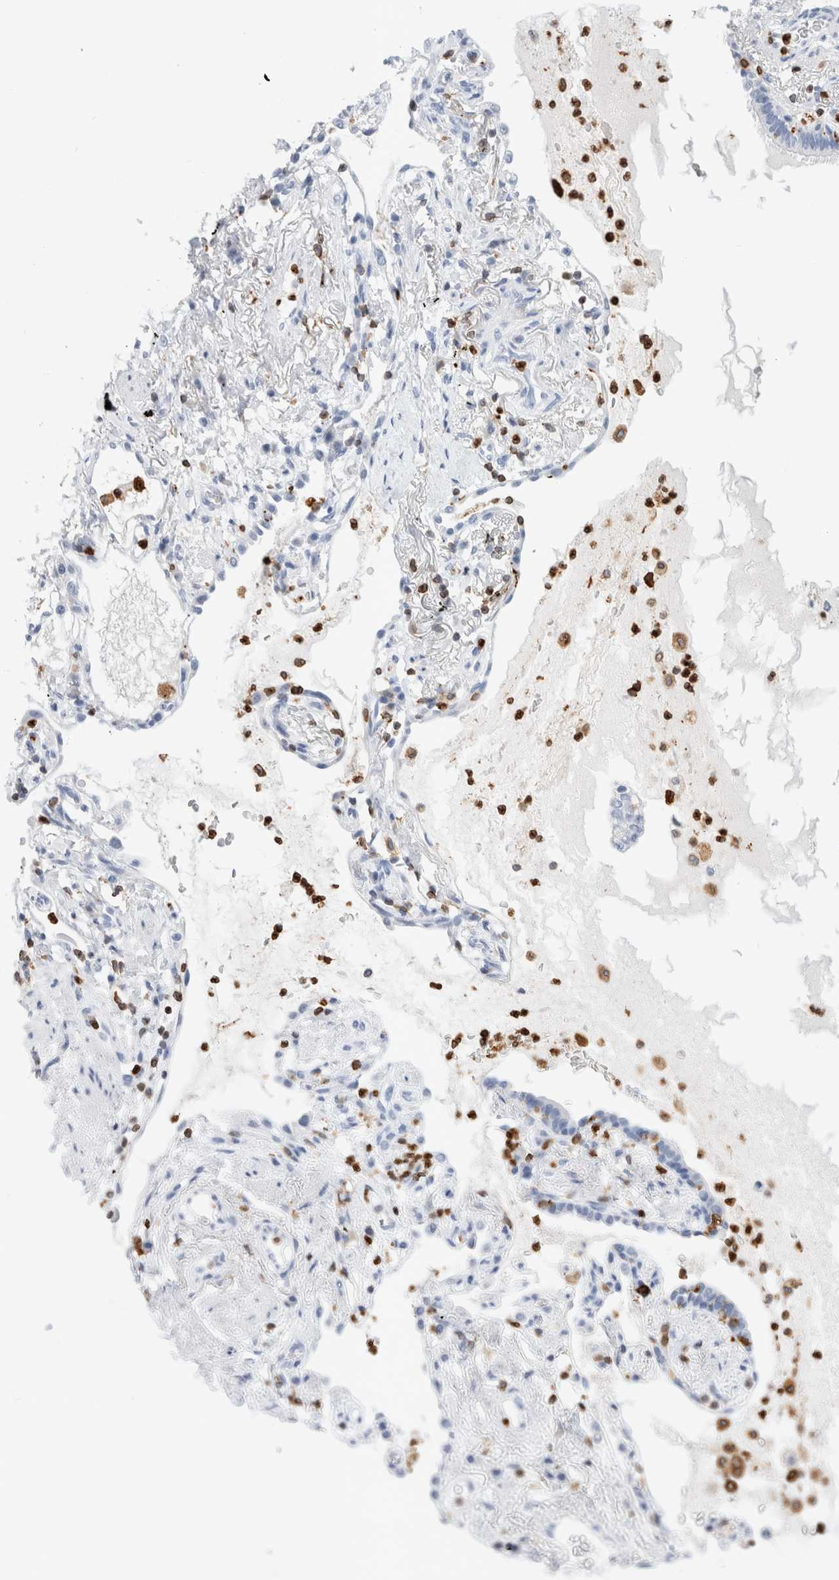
{"staining": {"intensity": "negative", "quantity": "none", "location": "none"}, "tissue": "lung cancer", "cell_type": "Tumor cells", "image_type": "cancer", "snomed": [{"axis": "morphology", "description": "Adenocarcinoma, NOS"}, {"axis": "topography", "description": "Lung"}], "caption": "Immunohistochemical staining of human lung adenocarcinoma reveals no significant positivity in tumor cells.", "gene": "ALOX5AP", "patient": {"sex": "female", "age": 70}}